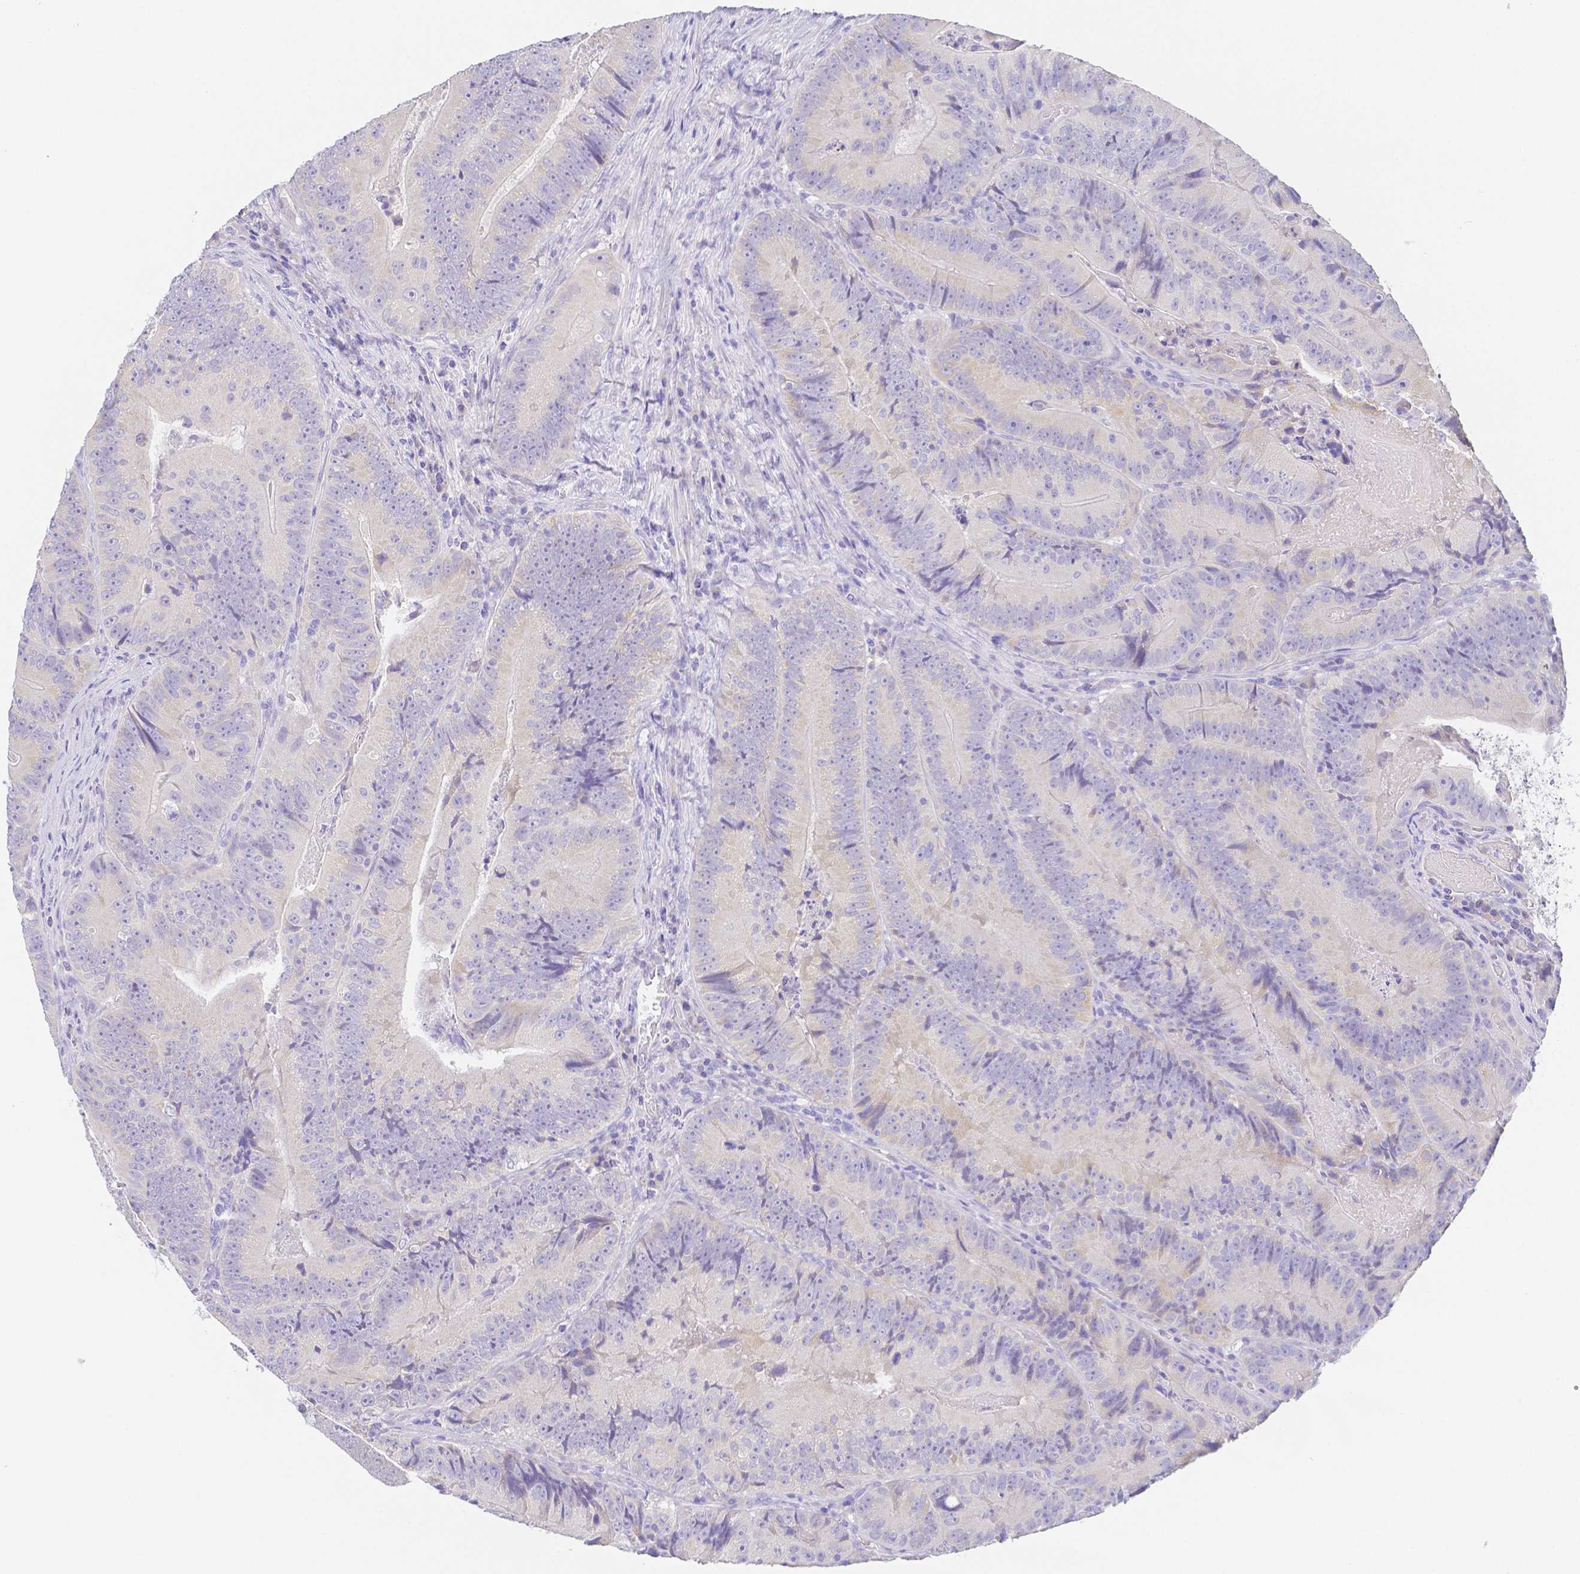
{"staining": {"intensity": "negative", "quantity": "none", "location": "none"}, "tissue": "colorectal cancer", "cell_type": "Tumor cells", "image_type": "cancer", "snomed": [{"axis": "morphology", "description": "Adenocarcinoma, NOS"}, {"axis": "topography", "description": "Colon"}], "caption": "Protein analysis of colorectal adenocarcinoma reveals no significant staining in tumor cells.", "gene": "ZG16B", "patient": {"sex": "female", "age": 86}}